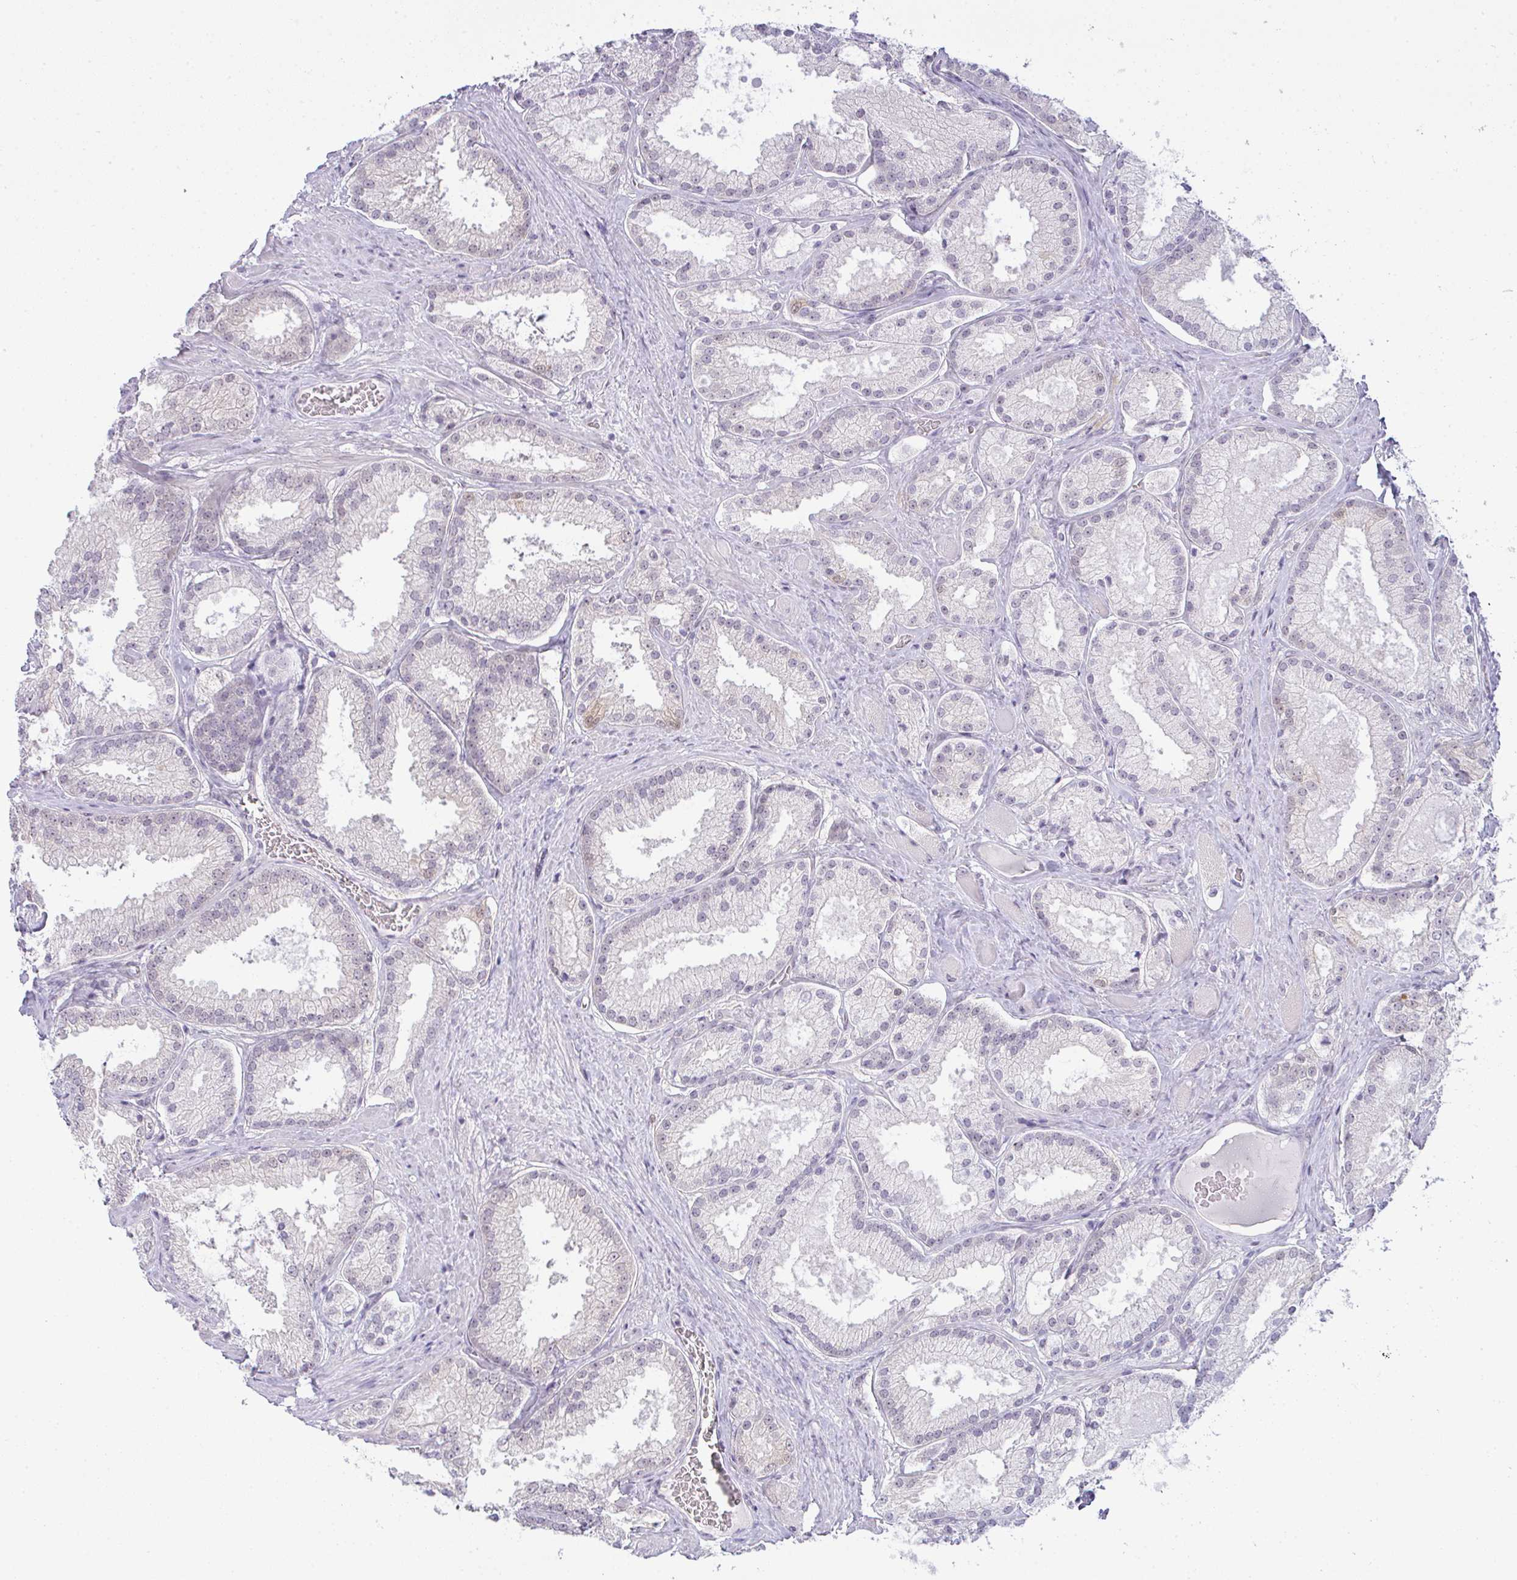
{"staining": {"intensity": "weak", "quantity": "<25%", "location": "nuclear"}, "tissue": "prostate cancer", "cell_type": "Tumor cells", "image_type": "cancer", "snomed": [{"axis": "morphology", "description": "Adenocarcinoma, High grade"}, {"axis": "topography", "description": "Prostate"}], "caption": "Tumor cells show no significant positivity in high-grade adenocarcinoma (prostate).", "gene": "CSE1L", "patient": {"sex": "male", "age": 68}}